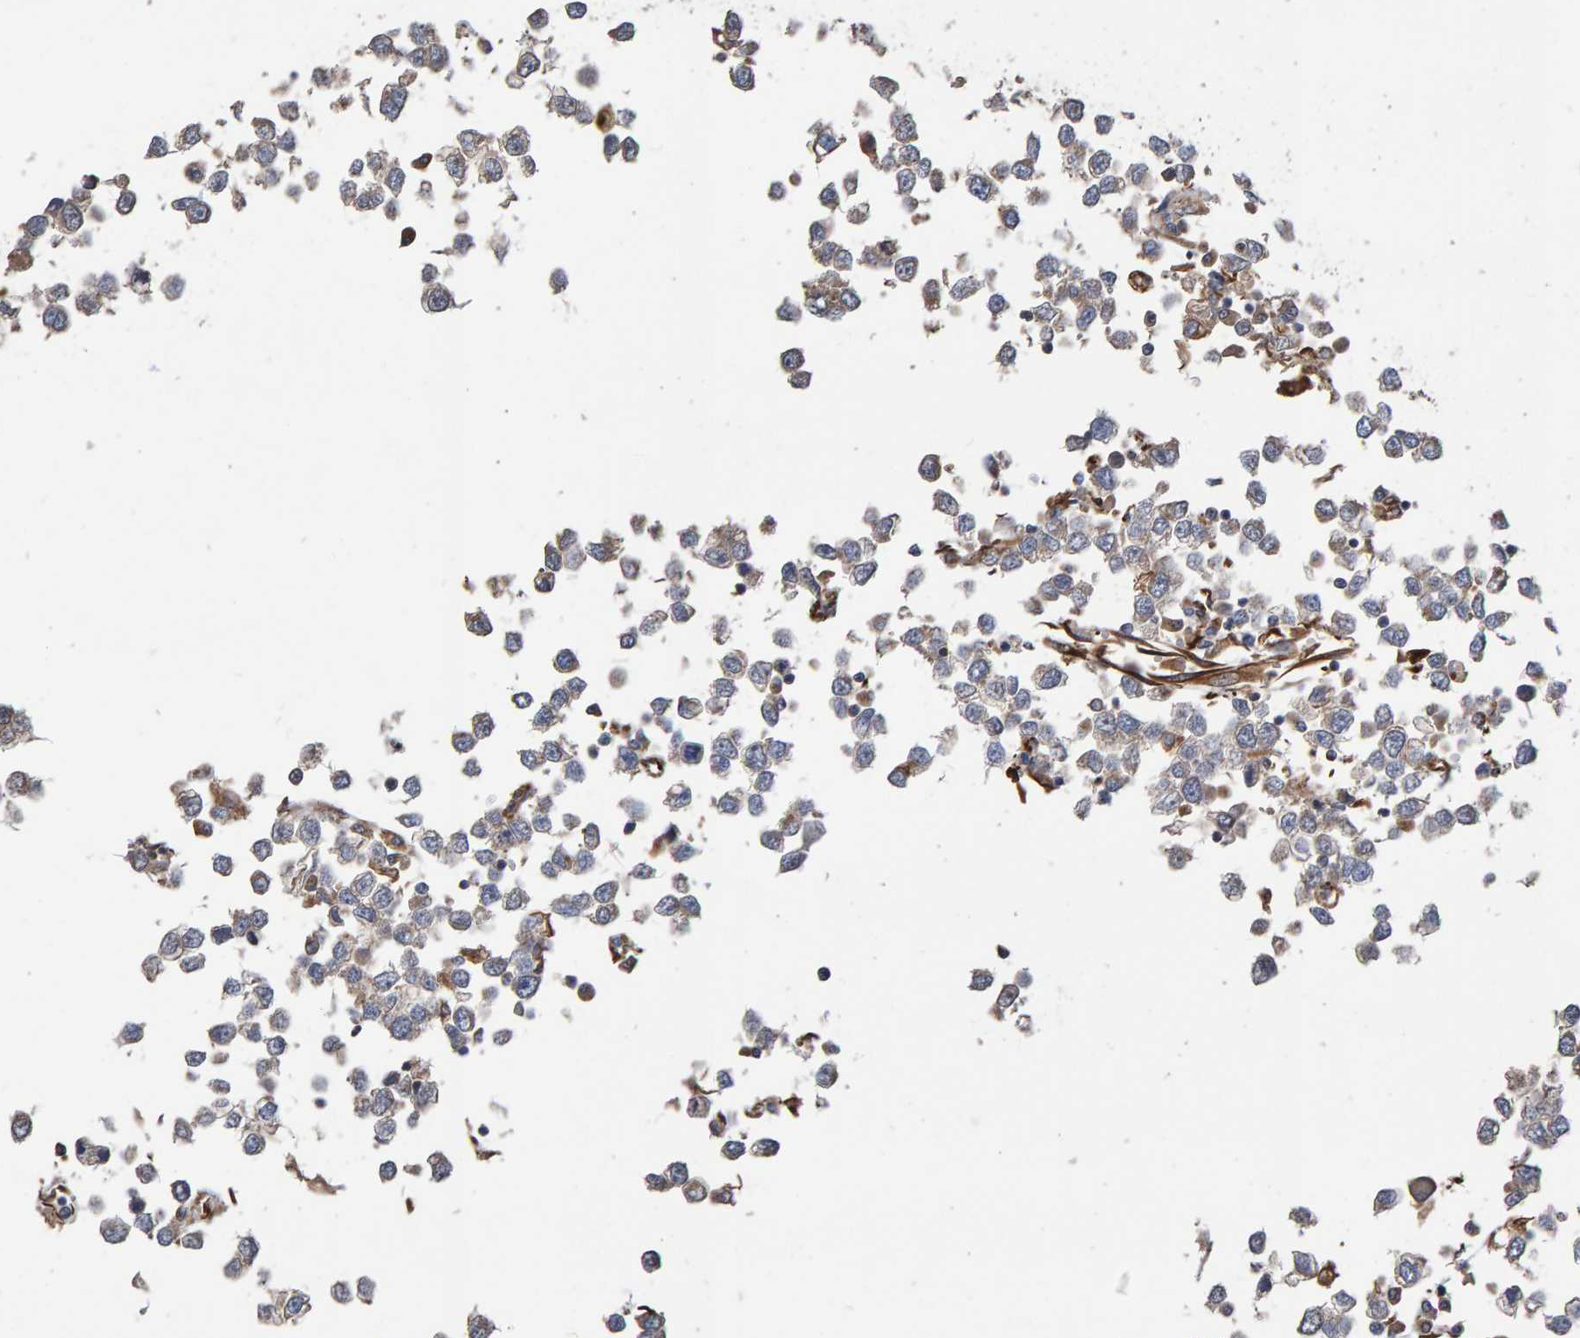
{"staining": {"intensity": "negative", "quantity": "none", "location": "none"}, "tissue": "testis cancer", "cell_type": "Tumor cells", "image_type": "cancer", "snomed": [{"axis": "morphology", "description": "Seminoma, NOS"}, {"axis": "topography", "description": "Testis"}], "caption": "There is no significant staining in tumor cells of testis seminoma.", "gene": "ZNF347", "patient": {"sex": "male", "age": 65}}